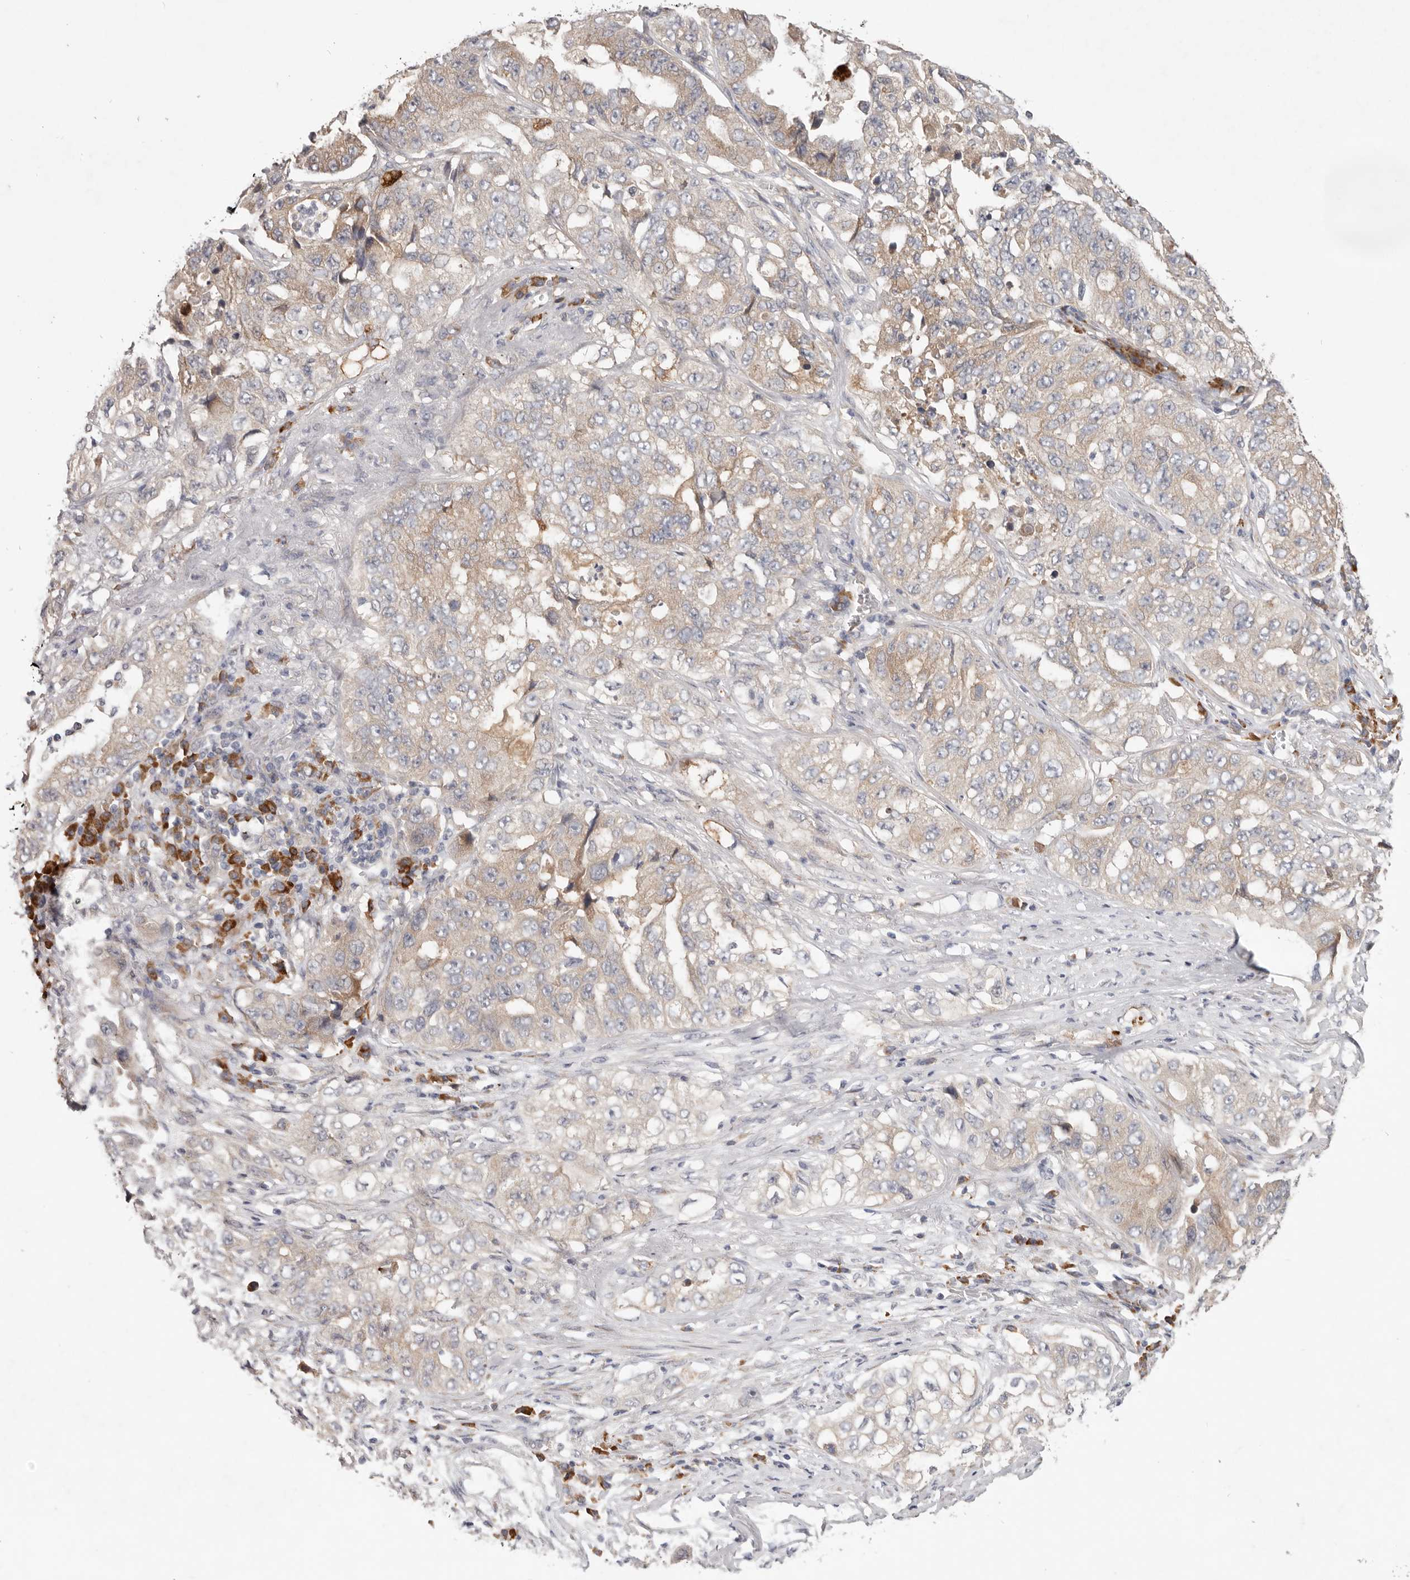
{"staining": {"intensity": "weak", "quantity": ">75%", "location": "cytoplasmic/membranous"}, "tissue": "lung cancer", "cell_type": "Tumor cells", "image_type": "cancer", "snomed": [{"axis": "morphology", "description": "Adenocarcinoma, NOS"}, {"axis": "topography", "description": "Lung"}], "caption": "Immunohistochemical staining of lung cancer displays low levels of weak cytoplasmic/membranous protein expression in approximately >75% of tumor cells. (DAB IHC, brown staining for protein, blue staining for nuclei).", "gene": "WDR77", "patient": {"sex": "female", "age": 51}}